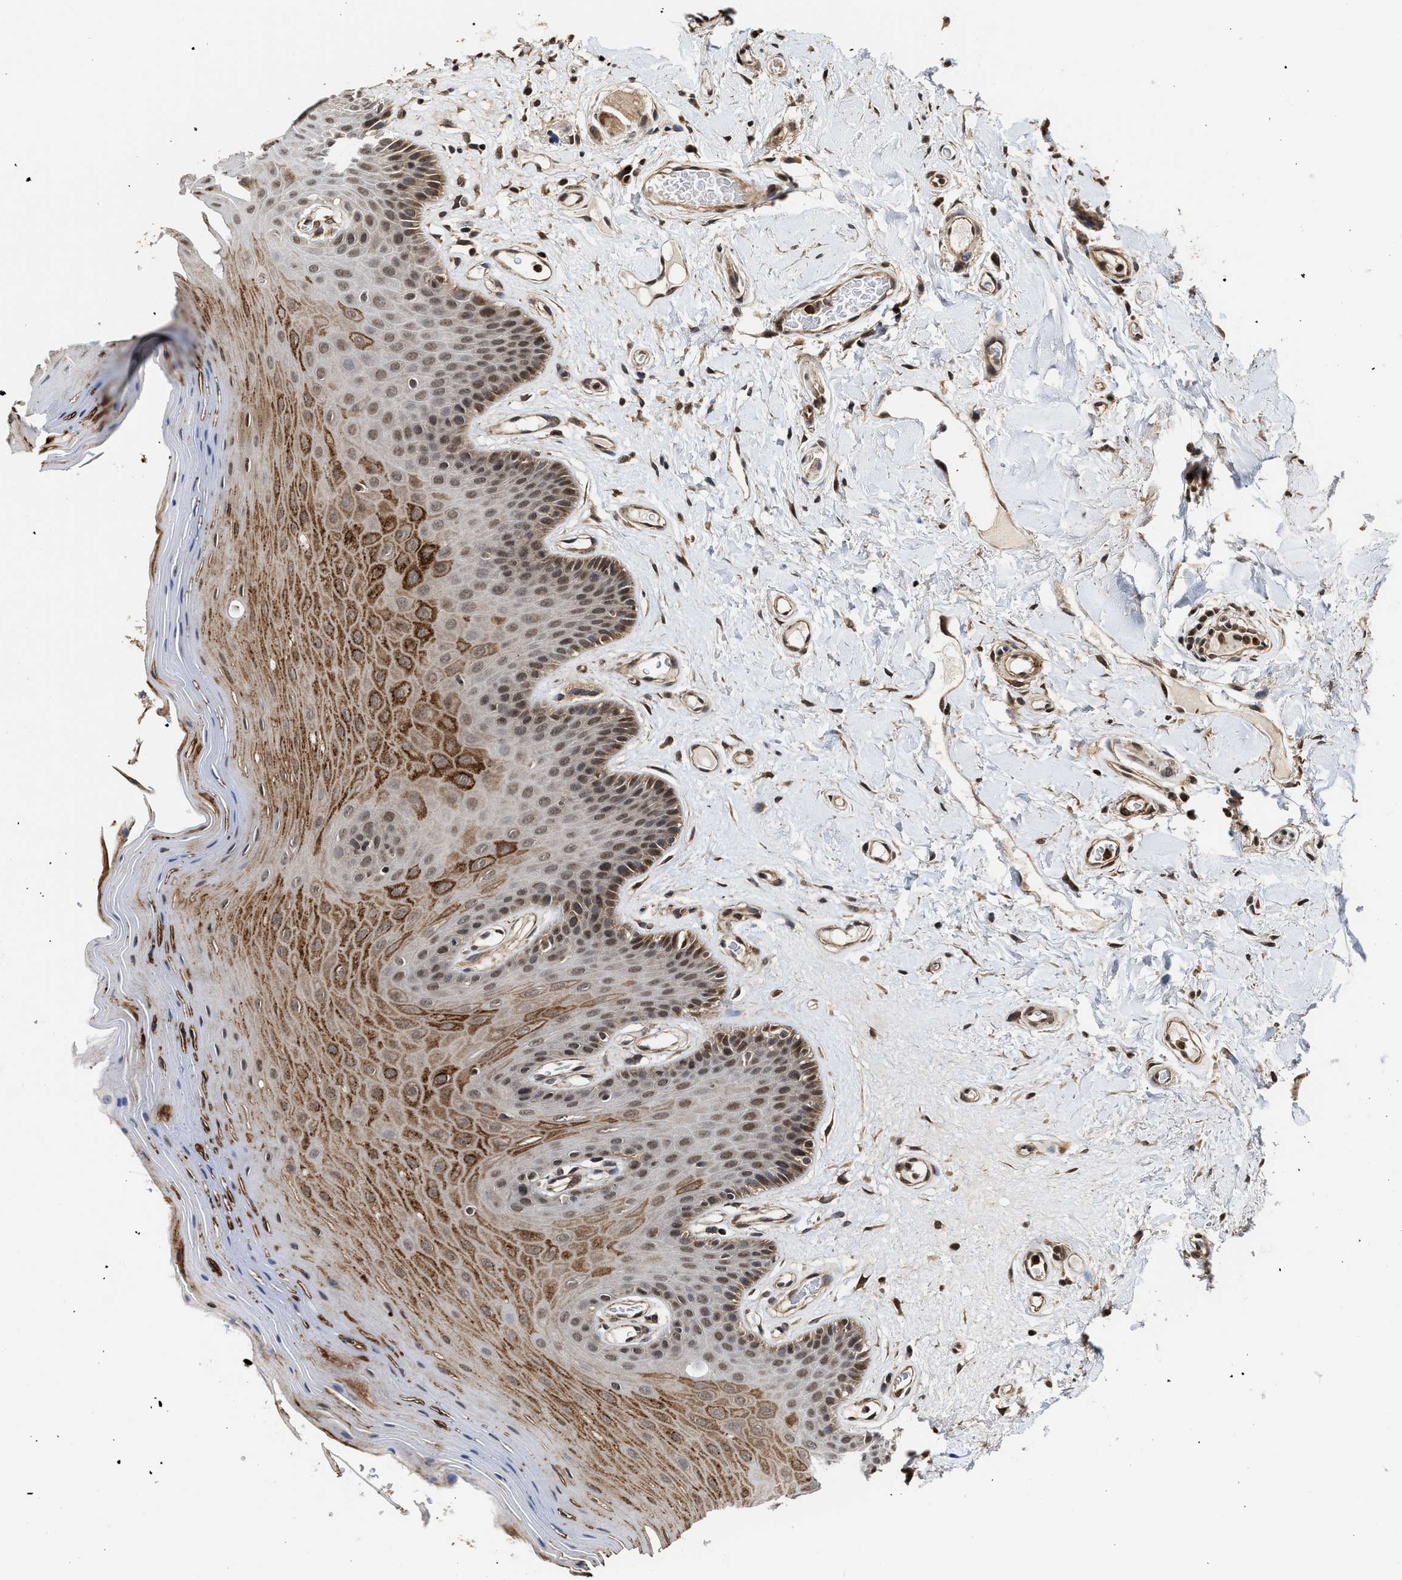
{"staining": {"intensity": "strong", "quantity": "25%-75%", "location": "cytoplasmic/membranous,nuclear"}, "tissue": "oral mucosa", "cell_type": "Squamous epithelial cells", "image_type": "normal", "snomed": [{"axis": "morphology", "description": "Normal tissue, NOS"}, {"axis": "morphology", "description": "Squamous cell carcinoma, NOS"}, {"axis": "topography", "description": "Skeletal muscle"}, {"axis": "topography", "description": "Adipose tissue"}, {"axis": "topography", "description": "Vascular tissue"}, {"axis": "topography", "description": "Oral tissue"}, {"axis": "topography", "description": "Peripheral nerve tissue"}, {"axis": "topography", "description": "Head-Neck"}], "caption": "A histopathology image of human oral mucosa stained for a protein displays strong cytoplasmic/membranous,nuclear brown staining in squamous epithelial cells. Using DAB (3,3'-diaminobenzidine) (brown) and hematoxylin (blue) stains, captured at high magnification using brightfield microscopy.", "gene": "SEPTIN2", "patient": {"sex": "male", "age": 71}}